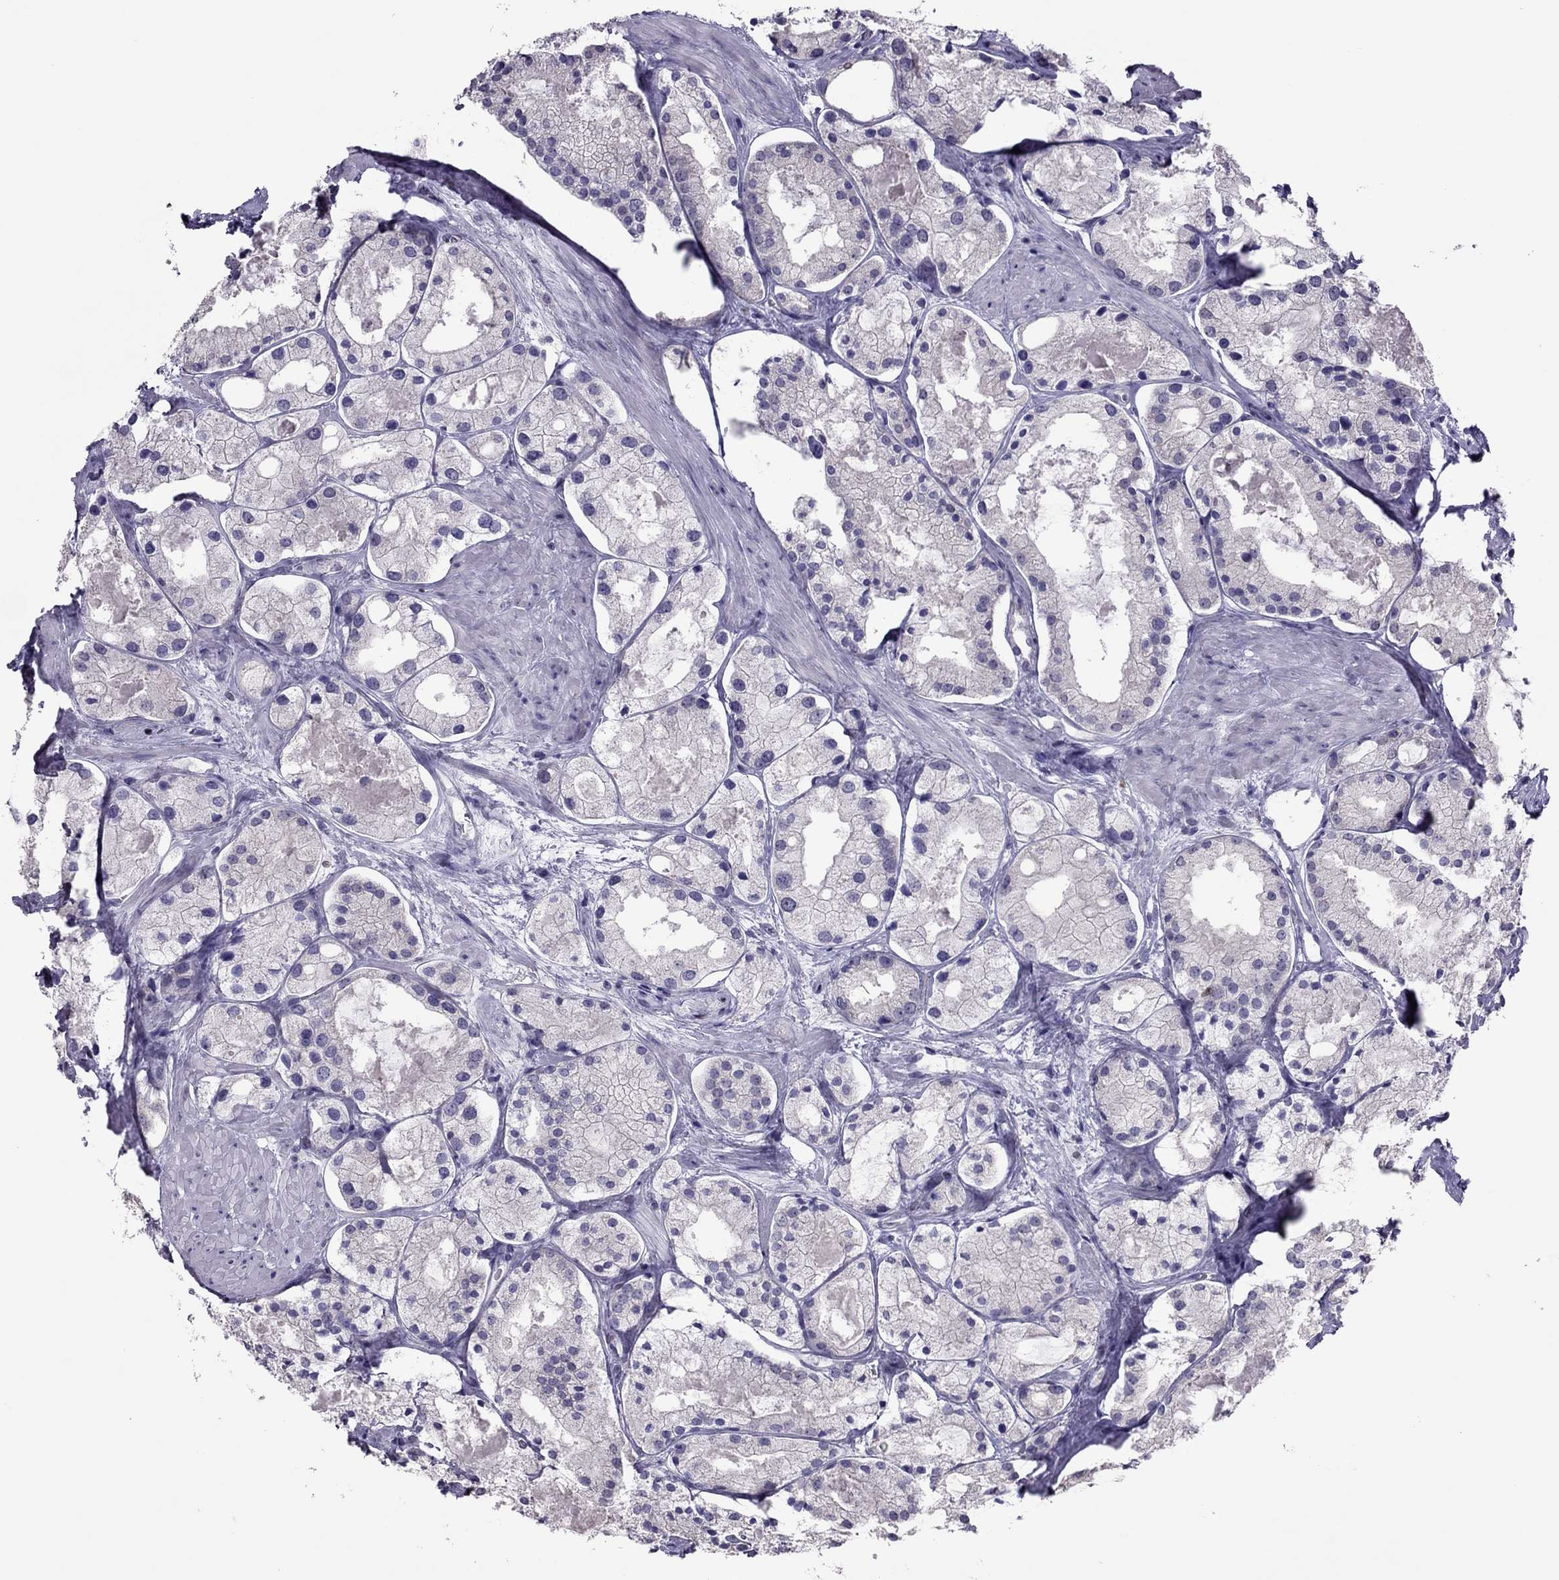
{"staining": {"intensity": "negative", "quantity": "none", "location": "none"}, "tissue": "prostate cancer", "cell_type": "Tumor cells", "image_type": "cancer", "snomed": [{"axis": "morphology", "description": "Adenocarcinoma, NOS"}, {"axis": "morphology", "description": "Adenocarcinoma, High grade"}, {"axis": "topography", "description": "Prostate"}], "caption": "A high-resolution micrograph shows IHC staining of adenocarcinoma (high-grade) (prostate), which shows no significant positivity in tumor cells.", "gene": "SPINT3", "patient": {"sex": "male", "age": 64}}